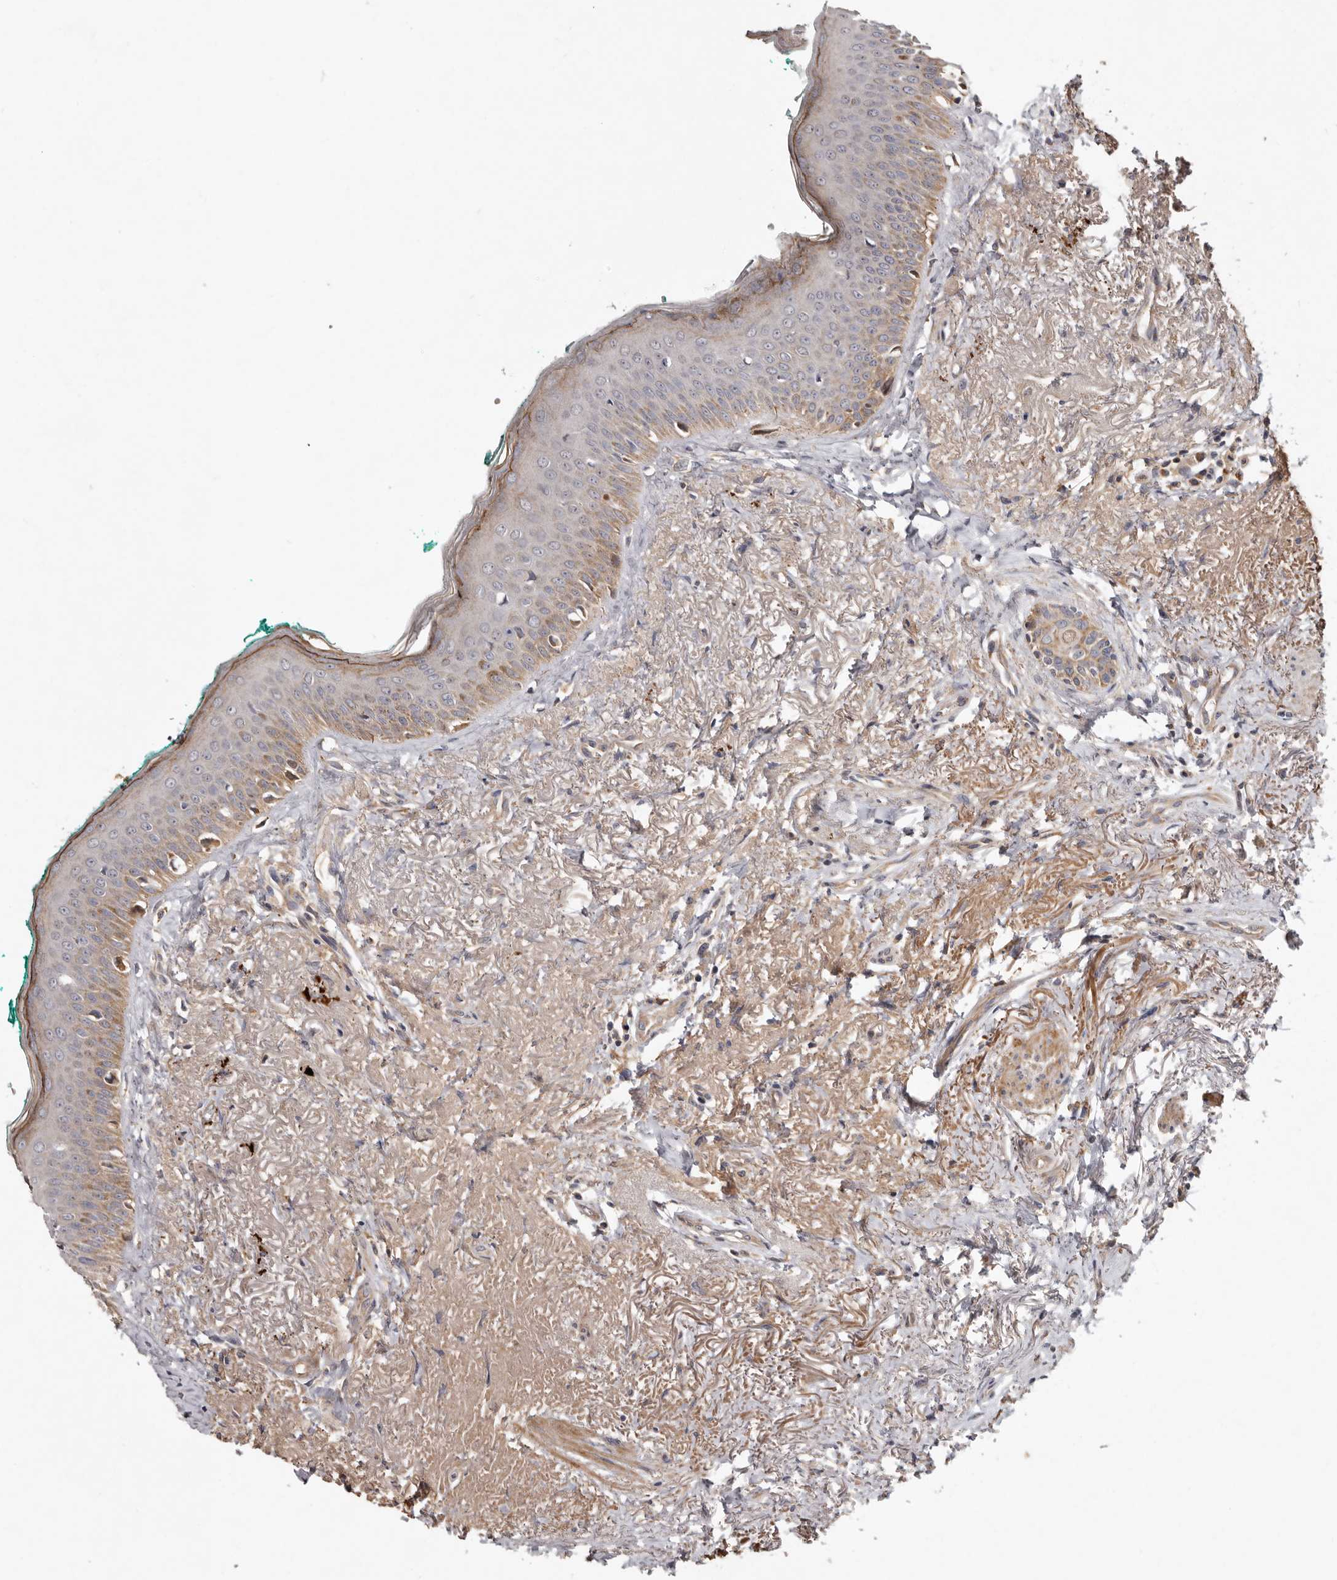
{"staining": {"intensity": "moderate", "quantity": "25%-75%", "location": "cytoplasmic/membranous"}, "tissue": "oral mucosa", "cell_type": "Squamous epithelial cells", "image_type": "normal", "snomed": [{"axis": "morphology", "description": "Normal tissue, NOS"}, {"axis": "topography", "description": "Oral tissue"}], "caption": "IHC histopathology image of unremarkable oral mucosa: human oral mucosa stained using immunohistochemistry (IHC) reveals medium levels of moderate protein expression localized specifically in the cytoplasmic/membranous of squamous epithelial cells, appearing as a cytoplasmic/membranous brown color.", "gene": "GOT1L1", "patient": {"sex": "female", "age": 70}}